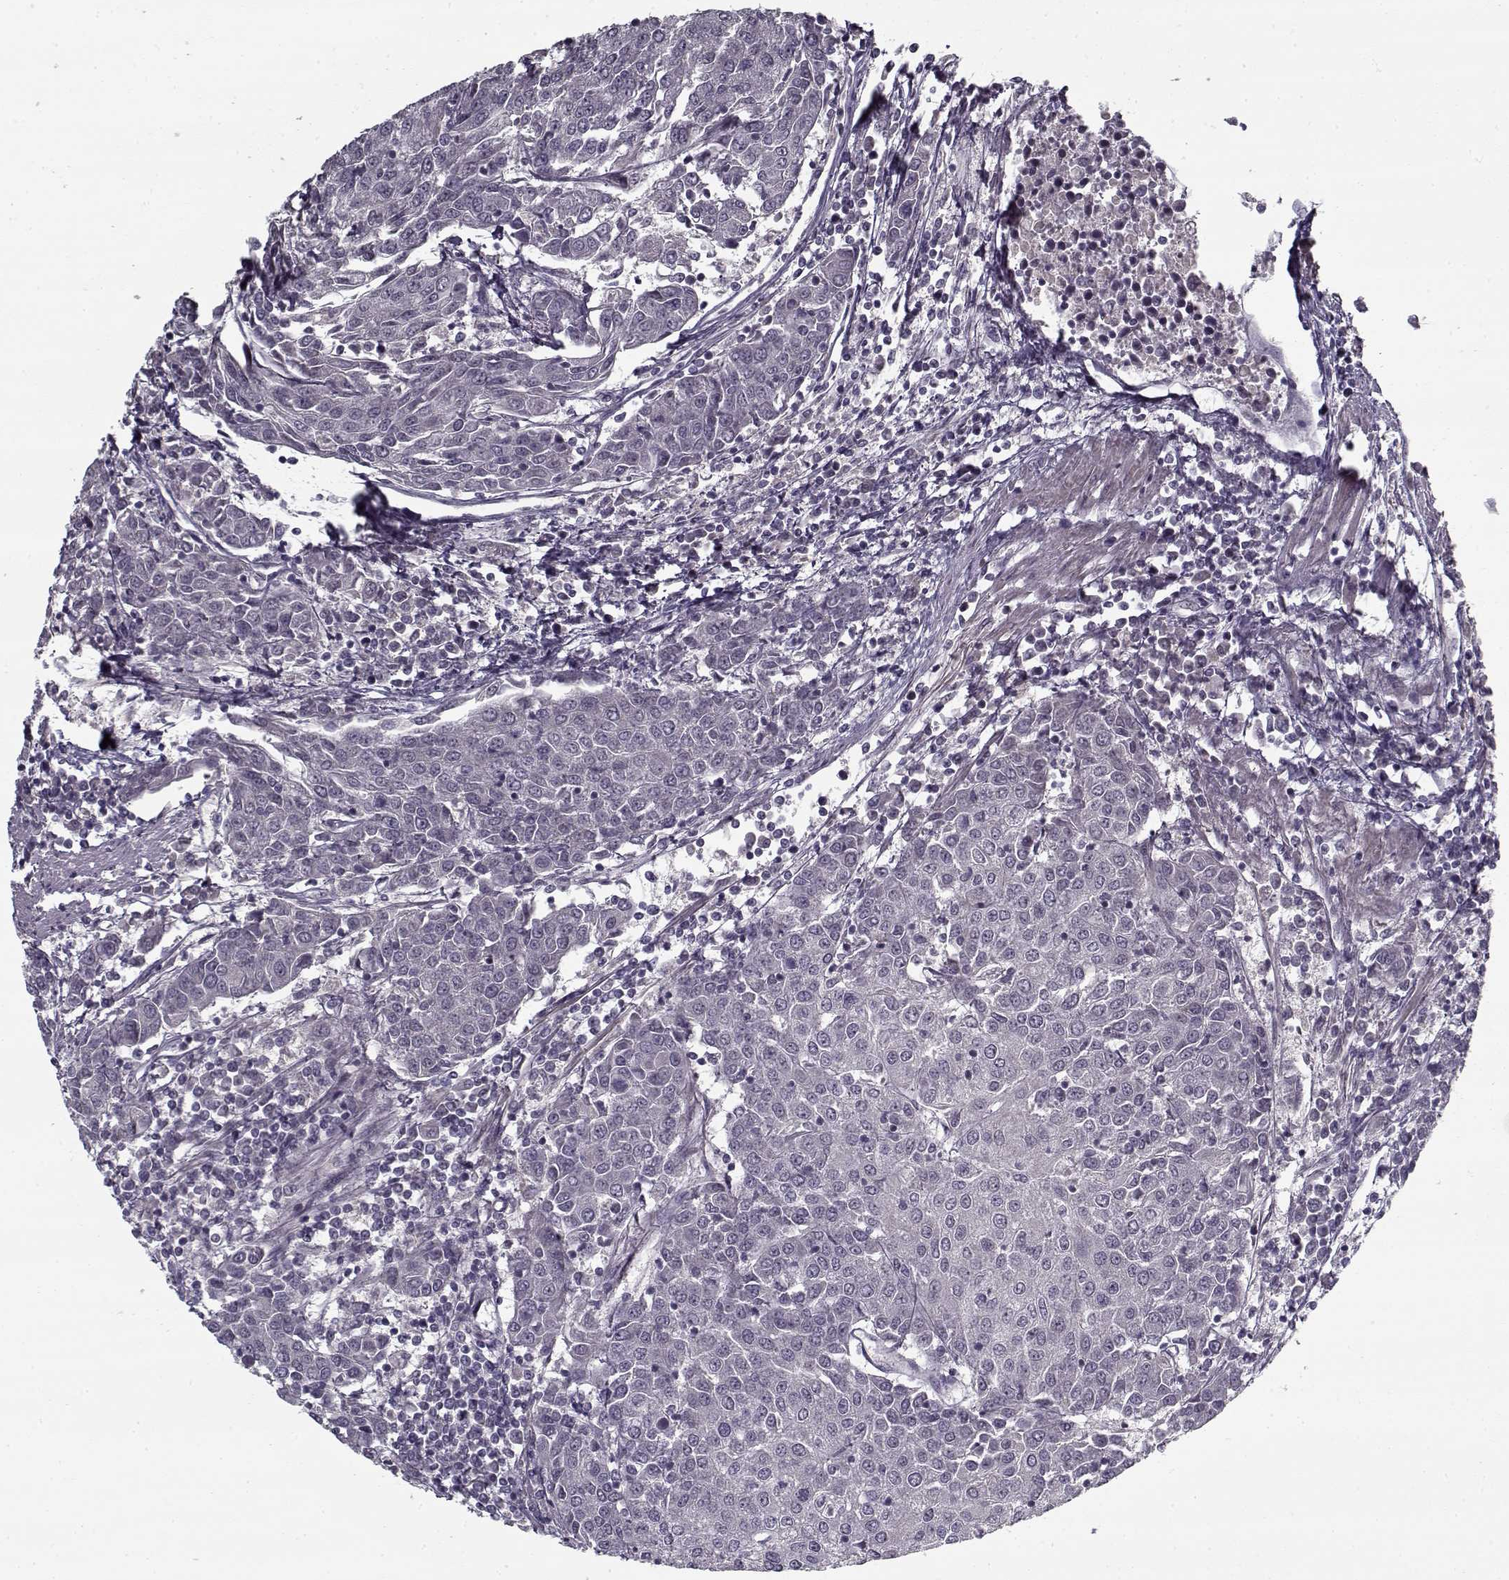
{"staining": {"intensity": "negative", "quantity": "none", "location": "none"}, "tissue": "urothelial cancer", "cell_type": "Tumor cells", "image_type": "cancer", "snomed": [{"axis": "morphology", "description": "Urothelial carcinoma, High grade"}, {"axis": "topography", "description": "Urinary bladder"}], "caption": "The micrograph reveals no staining of tumor cells in urothelial cancer.", "gene": "LAMA2", "patient": {"sex": "female", "age": 85}}